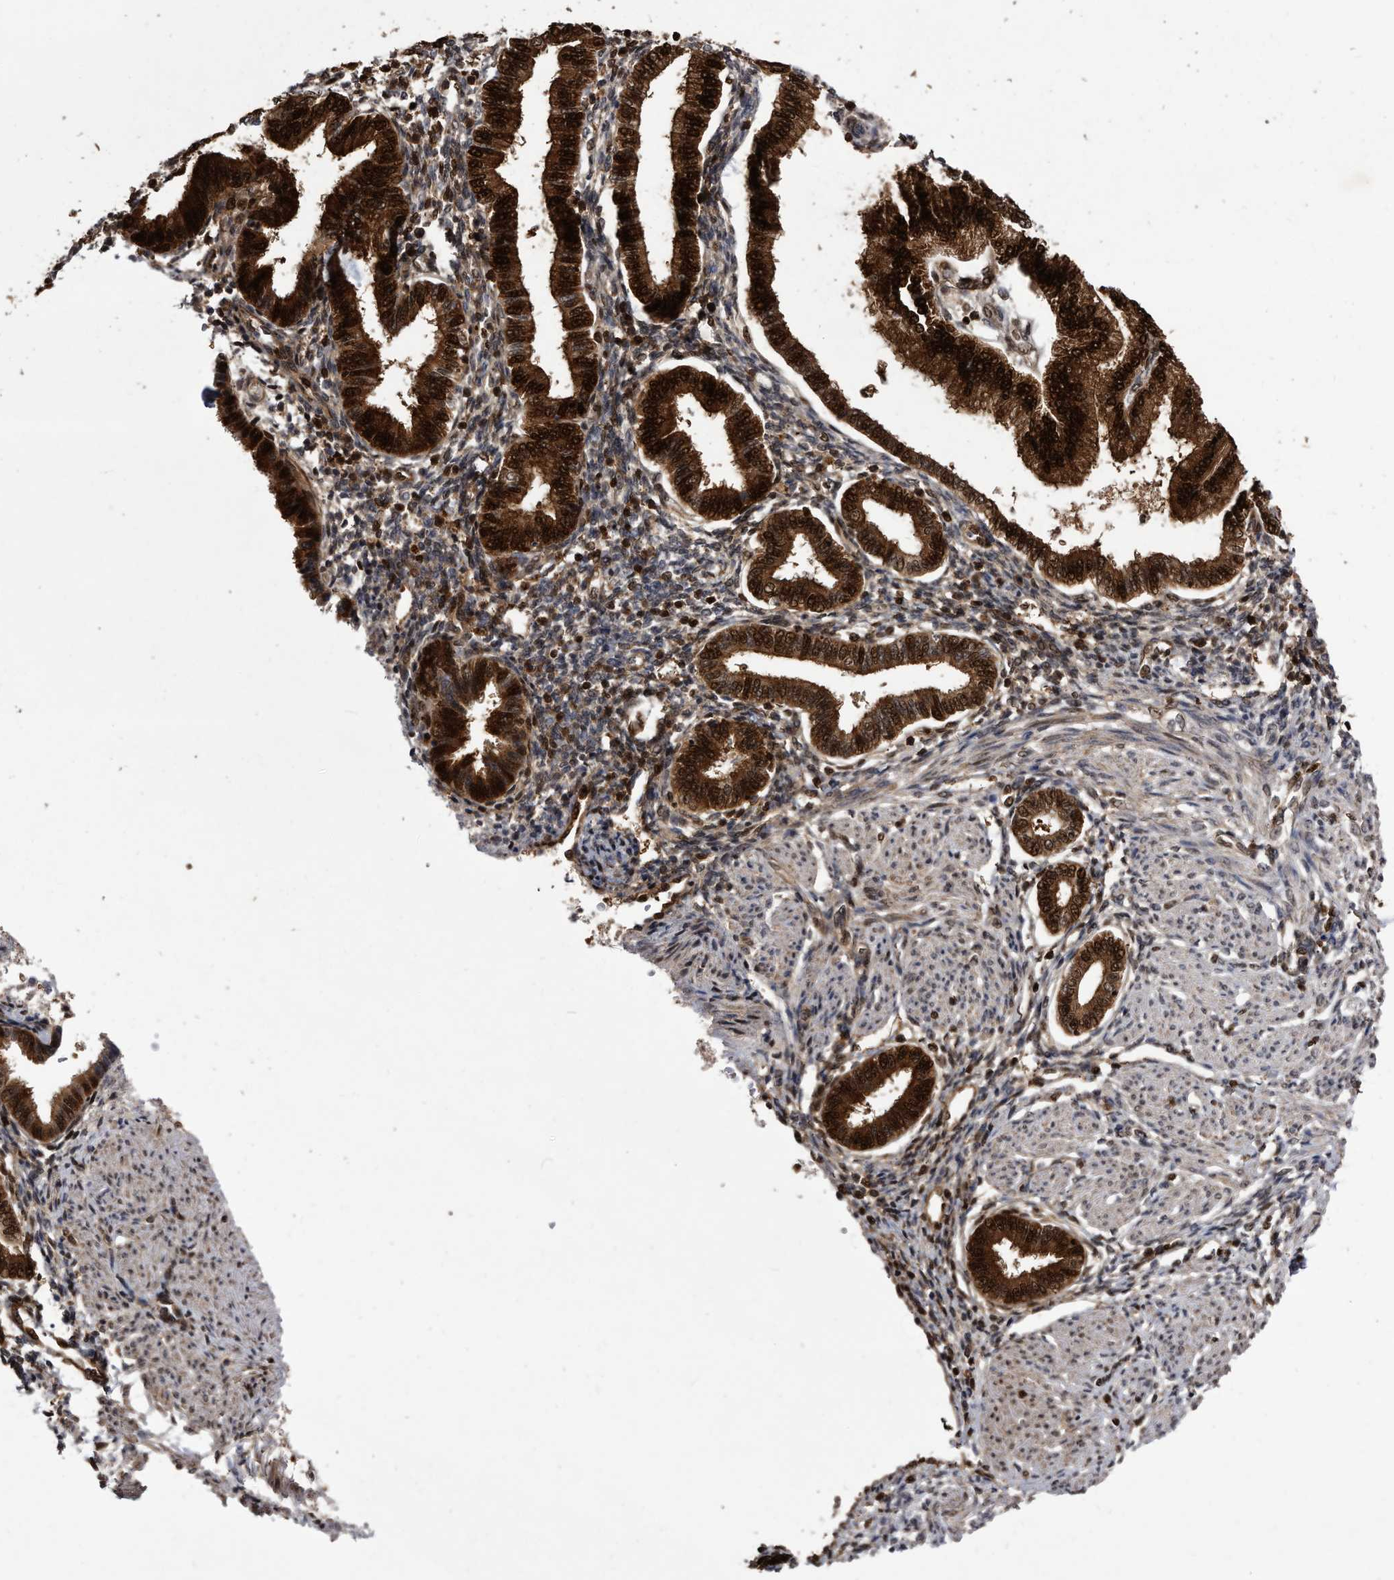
{"staining": {"intensity": "moderate", "quantity": "25%-75%", "location": "nuclear"}, "tissue": "endometrium", "cell_type": "Cells in endometrial stroma", "image_type": "normal", "snomed": [{"axis": "morphology", "description": "Normal tissue, NOS"}, {"axis": "topography", "description": "Endometrium"}], "caption": "The photomicrograph shows immunohistochemical staining of benign endometrium. There is moderate nuclear positivity is appreciated in about 25%-75% of cells in endometrial stroma.", "gene": "RAD23B", "patient": {"sex": "female", "age": 53}}